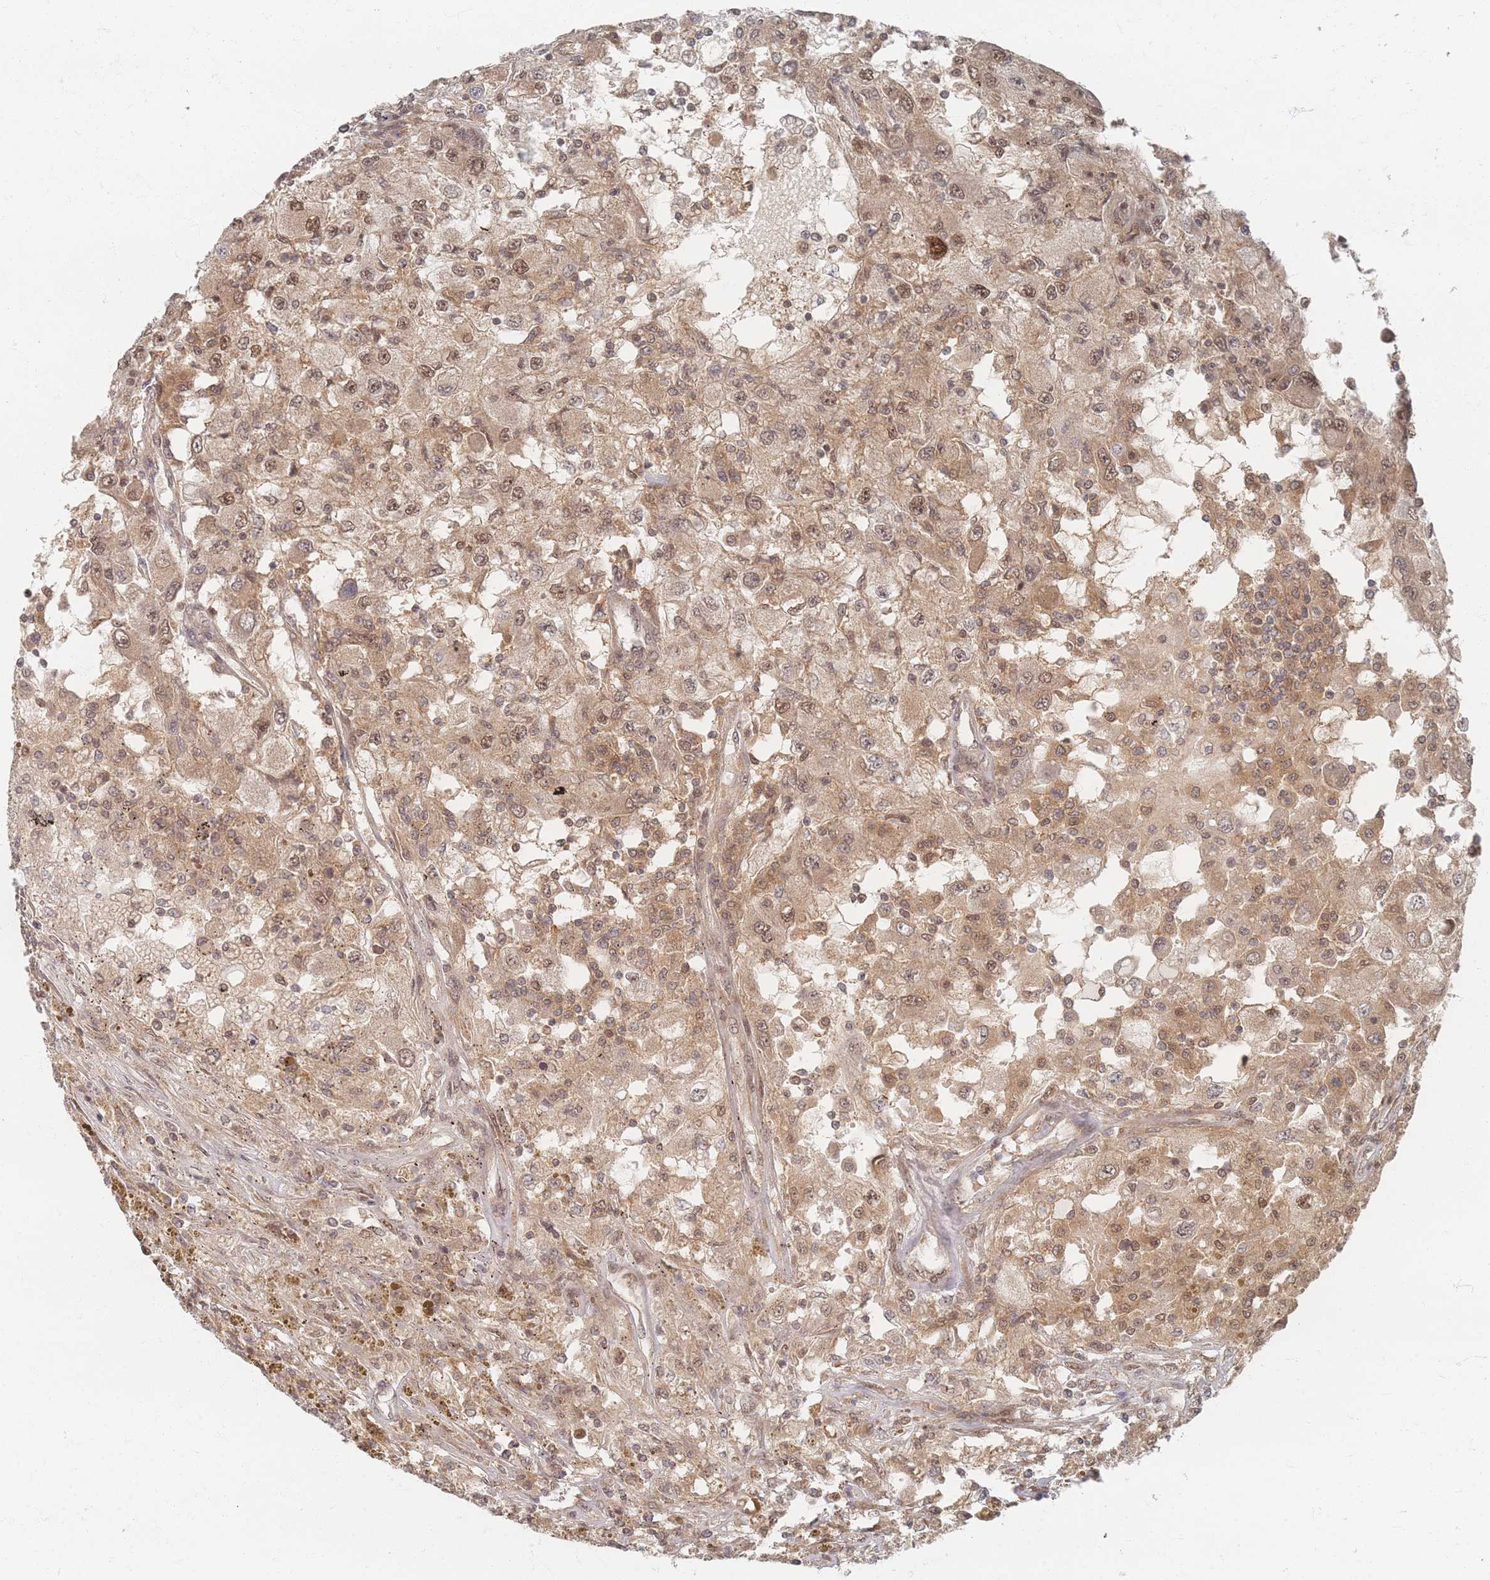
{"staining": {"intensity": "moderate", "quantity": ">75%", "location": "cytoplasmic/membranous,nuclear"}, "tissue": "renal cancer", "cell_type": "Tumor cells", "image_type": "cancer", "snomed": [{"axis": "morphology", "description": "Adenocarcinoma, NOS"}, {"axis": "topography", "description": "Kidney"}], "caption": "This histopathology image reveals immunohistochemistry staining of human renal cancer, with medium moderate cytoplasmic/membranous and nuclear positivity in about >75% of tumor cells.", "gene": "PSMD9", "patient": {"sex": "female", "age": 67}}